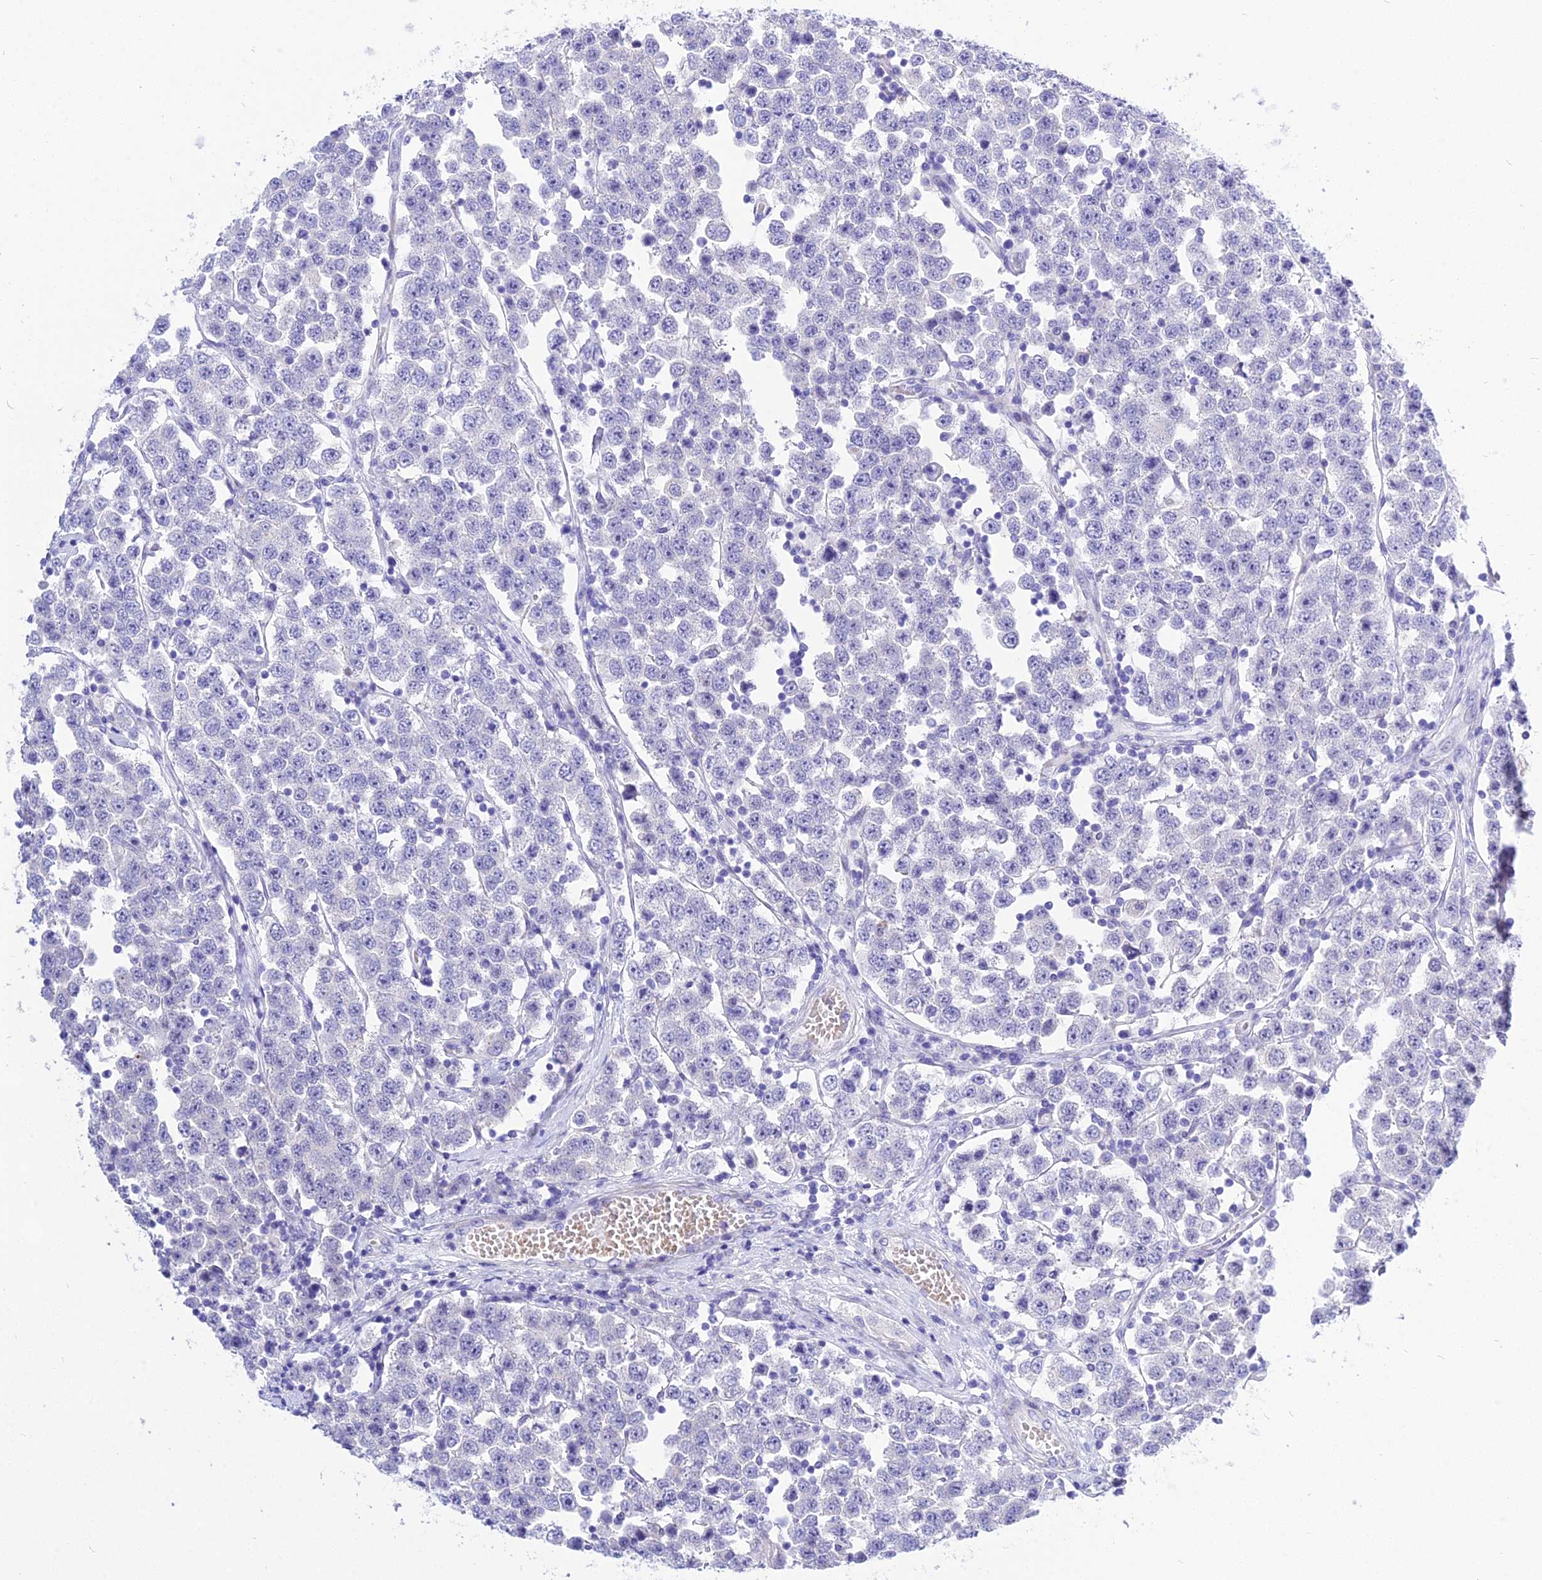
{"staining": {"intensity": "negative", "quantity": "none", "location": "none"}, "tissue": "testis cancer", "cell_type": "Tumor cells", "image_type": "cancer", "snomed": [{"axis": "morphology", "description": "Seminoma, NOS"}, {"axis": "topography", "description": "Testis"}], "caption": "There is no significant positivity in tumor cells of testis seminoma. (Brightfield microscopy of DAB IHC at high magnification).", "gene": "DEFB107A", "patient": {"sex": "male", "age": 28}}